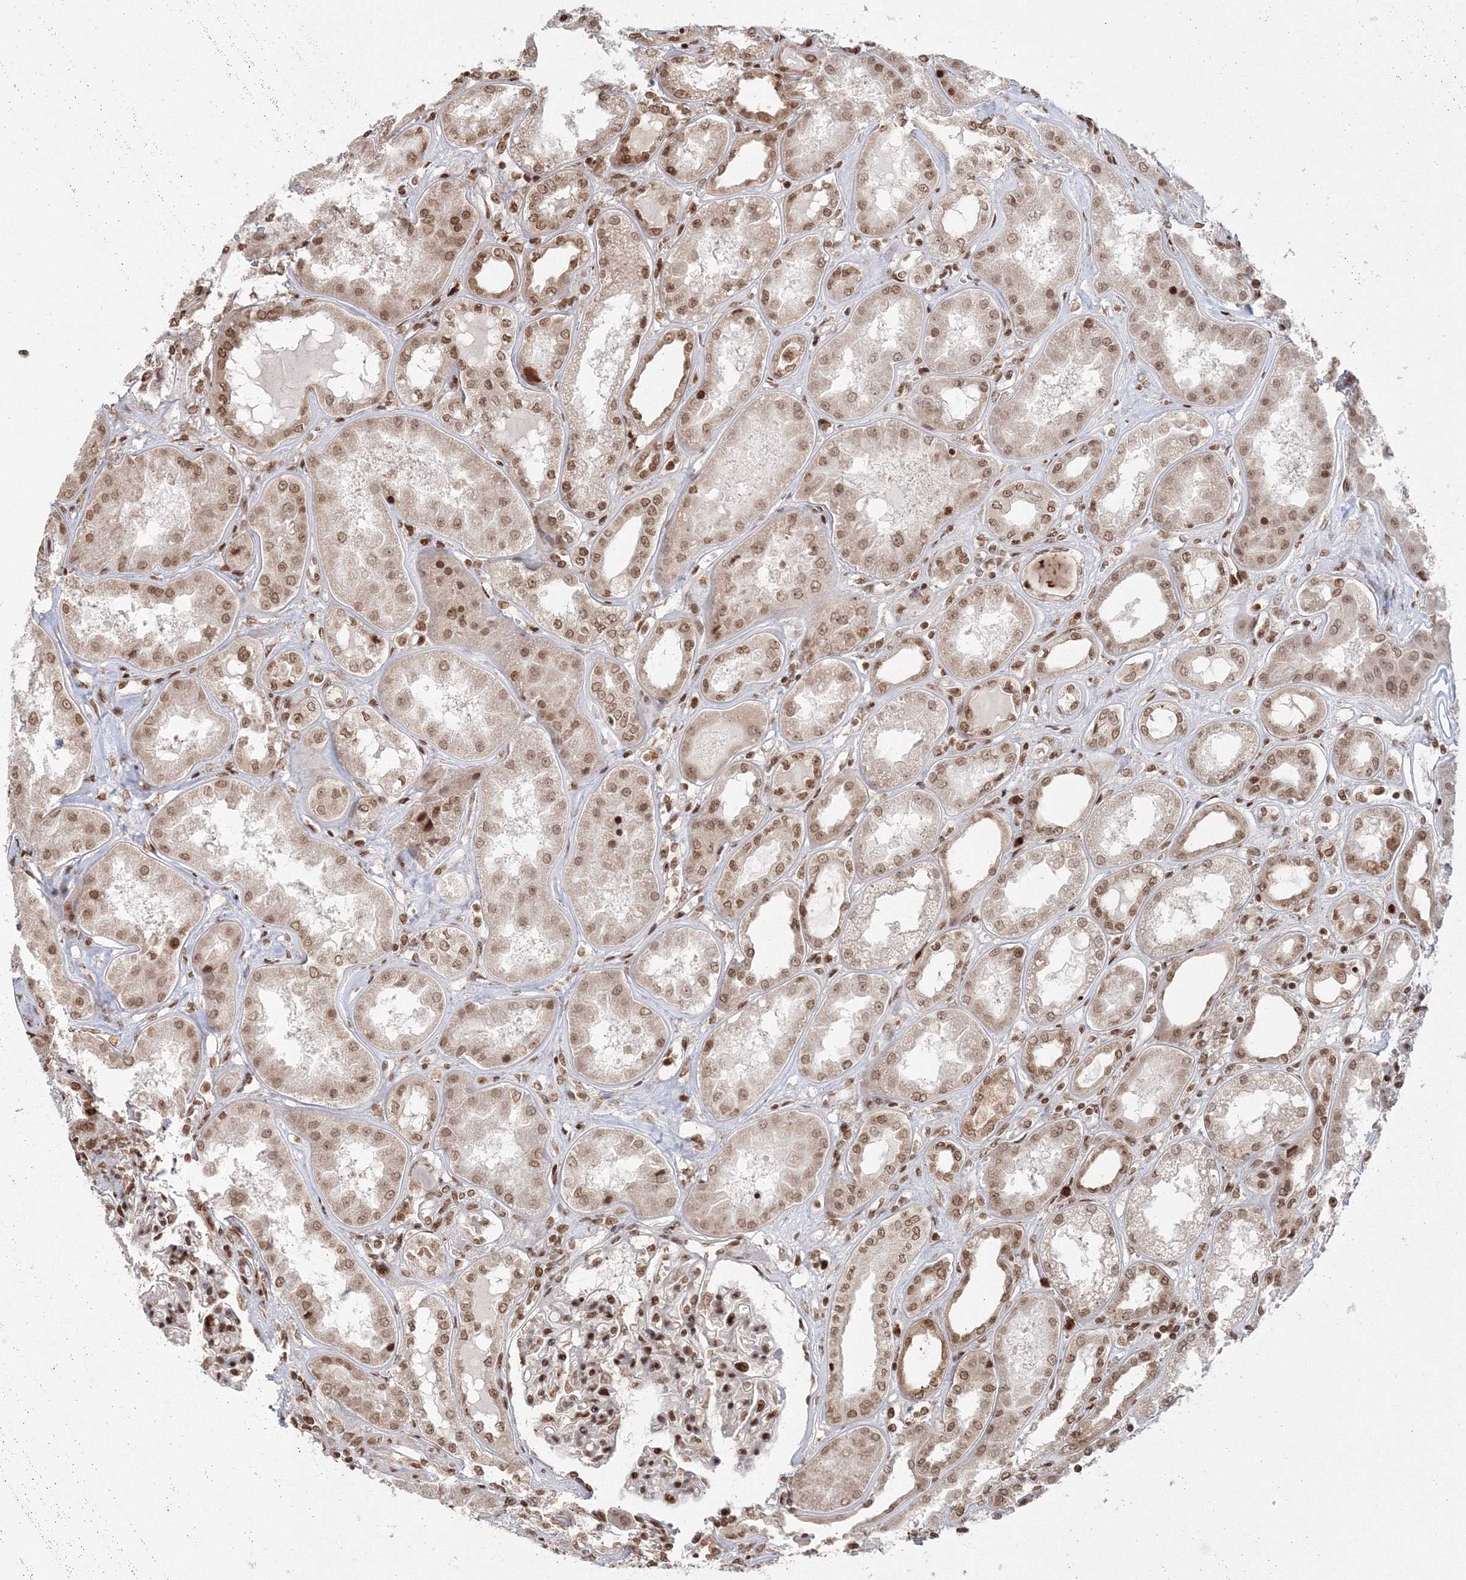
{"staining": {"intensity": "strong", "quantity": ">75%", "location": "nuclear"}, "tissue": "kidney", "cell_type": "Cells in glomeruli", "image_type": "normal", "snomed": [{"axis": "morphology", "description": "Normal tissue, NOS"}, {"axis": "topography", "description": "Kidney"}], "caption": "Protein staining demonstrates strong nuclear expression in approximately >75% of cells in glomeruli in normal kidney. (brown staining indicates protein expression, while blue staining denotes nuclei).", "gene": "KIF20A", "patient": {"sex": "female", "age": 56}}